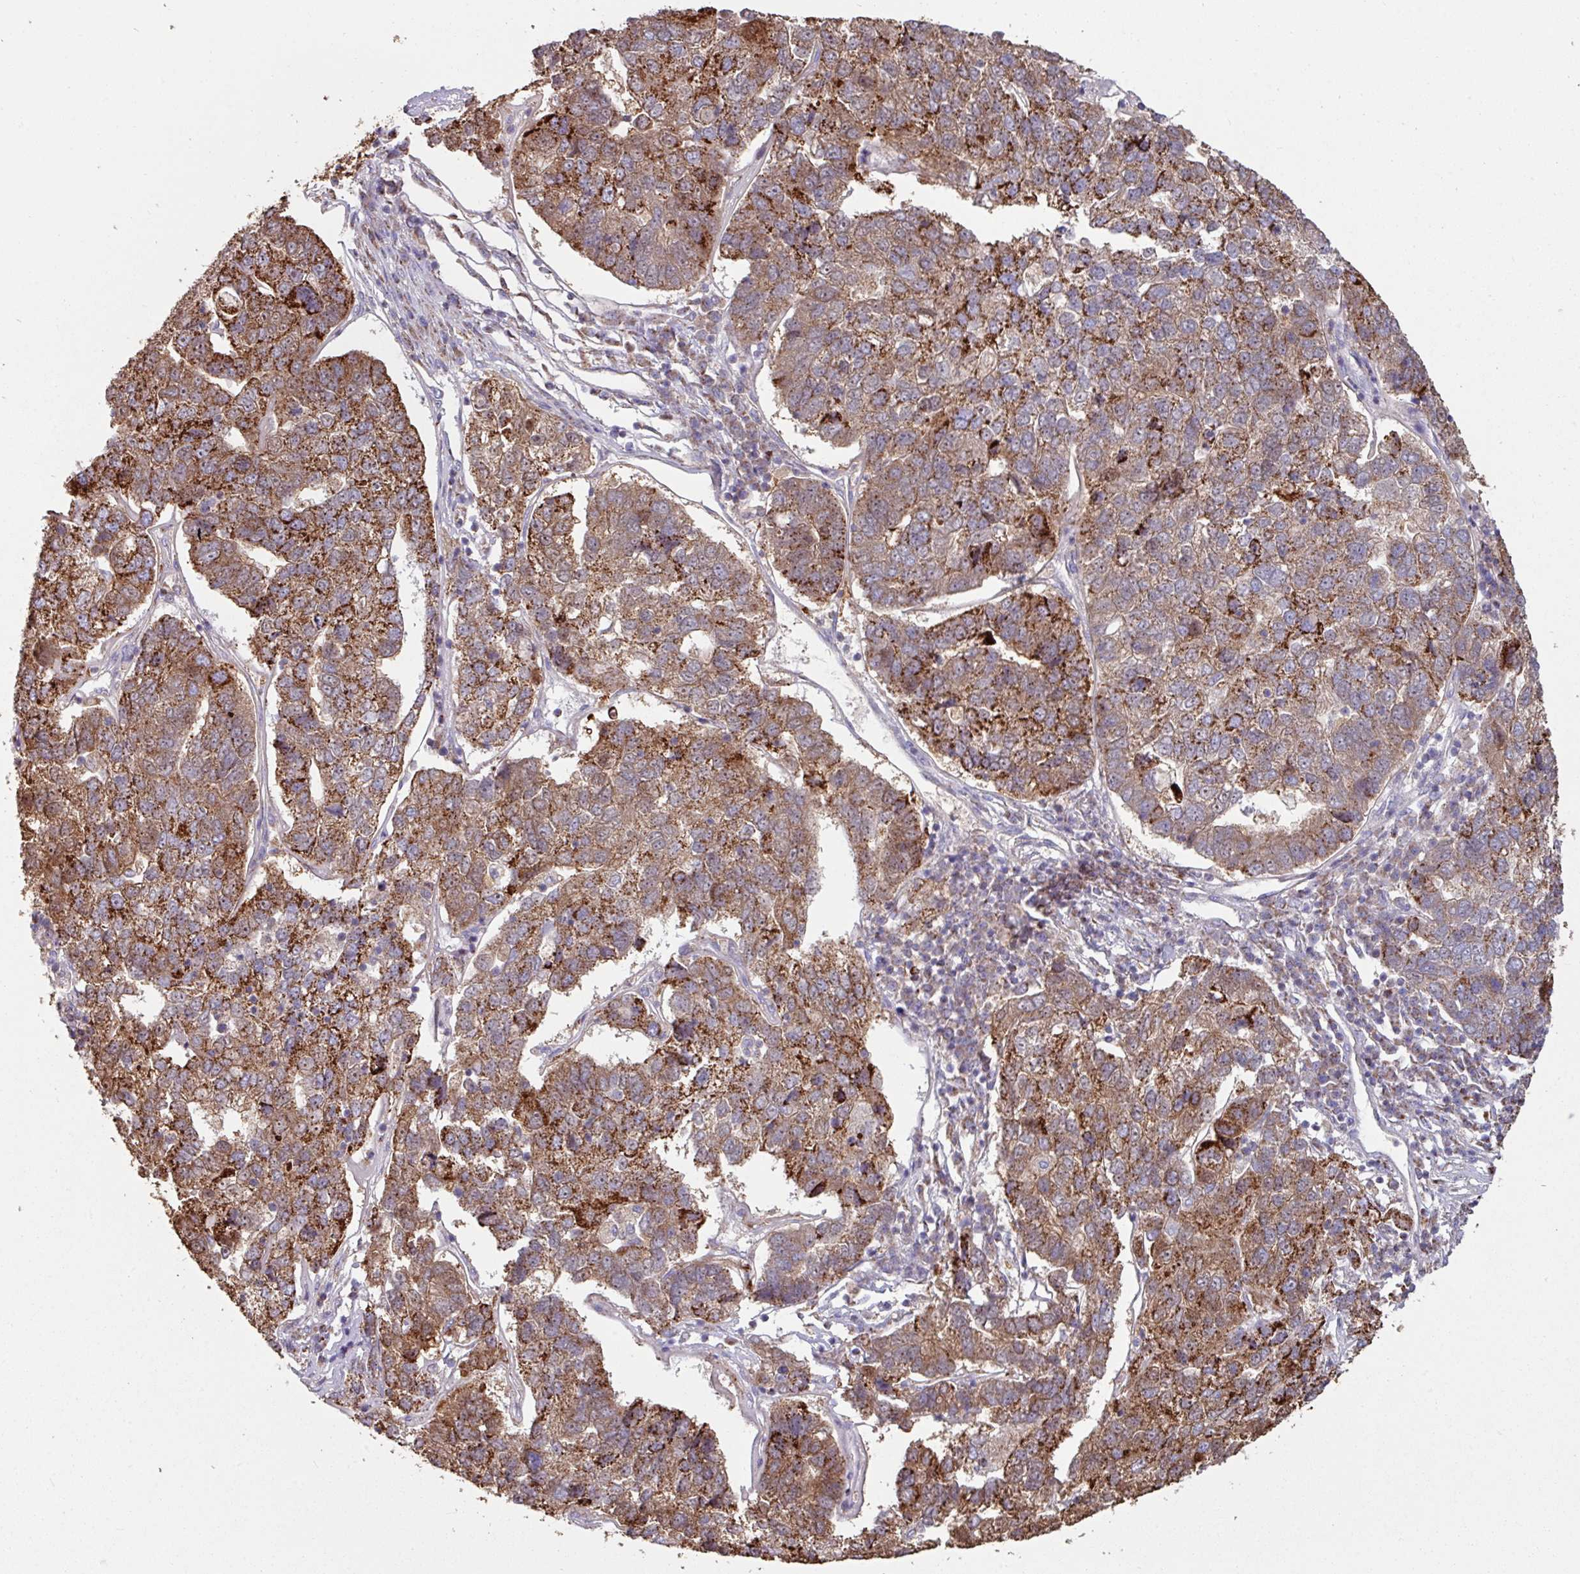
{"staining": {"intensity": "strong", "quantity": ">75%", "location": "cytoplasmic/membranous"}, "tissue": "pancreatic cancer", "cell_type": "Tumor cells", "image_type": "cancer", "snomed": [{"axis": "morphology", "description": "Adenocarcinoma, NOS"}, {"axis": "topography", "description": "Pancreas"}], "caption": "Protein staining reveals strong cytoplasmic/membranous expression in about >75% of tumor cells in pancreatic cancer (adenocarcinoma). The staining is performed using DAB brown chromogen to label protein expression. The nuclei are counter-stained blue using hematoxylin.", "gene": "OR2D3", "patient": {"sex": "female", "age": 61}}